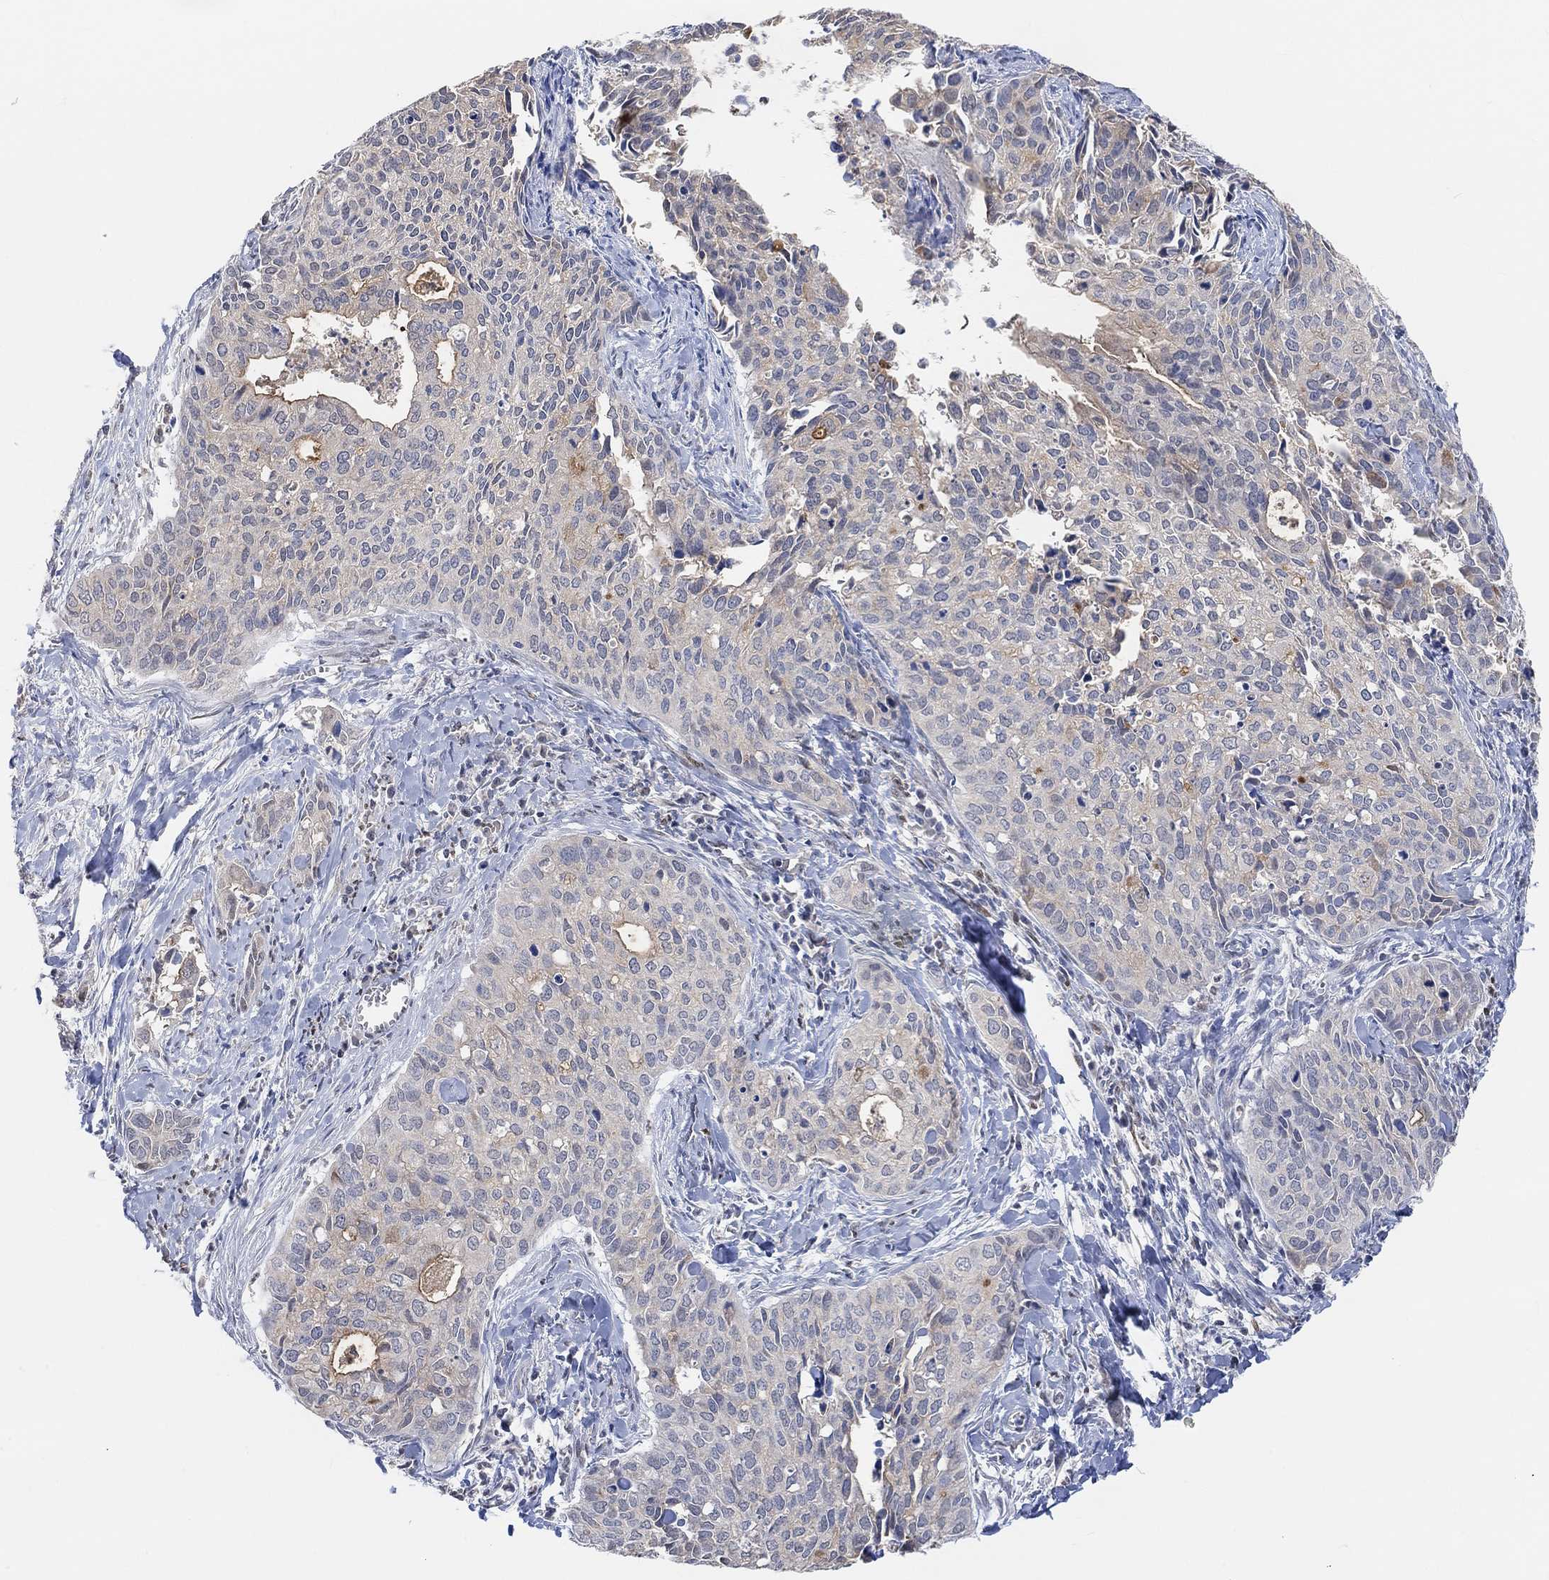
{"staining": {"intensity": "negative", "quantity": "none", "location": "none"}, "tissue": "cervical cancer", "cell_type": "Tumor cells", "image_type": "cancer", "snomed": [{"axis": "morphology", "description": "Squamous cell carcinoma, NOS"}, {"axis": "topography", "description": "Cervix"}], "caption": "High power microscopy image of an immunohistochemistry photomicrograph of cervical squamous cell carcinoma, revealing no significant staining in tumor cells. (DAB IHC visualized using brightfield microscopy, high magnification).", "gene": "MUC1", "patient": {"sex": "female", "age": 29}}